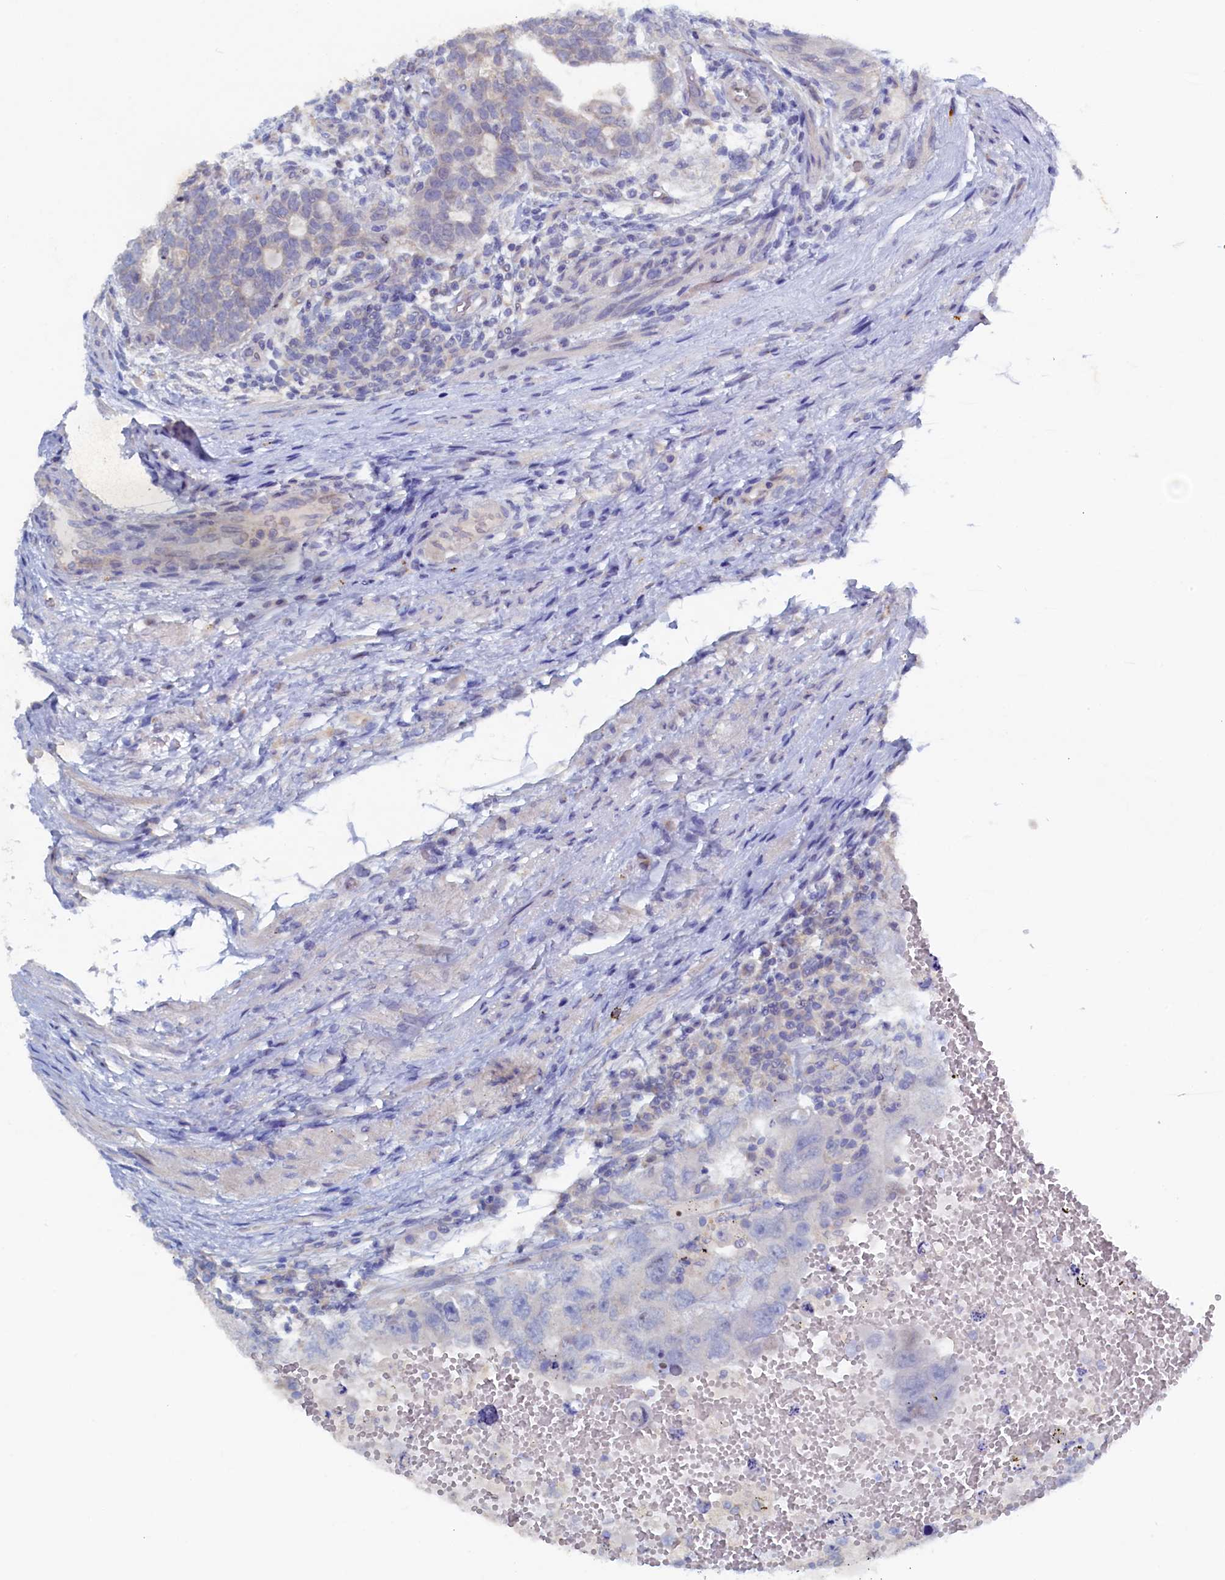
{"staining": {"intensity": "negative", "quantity": "none", "location": "none"}, "tissue": "testis cancer", "cell_type": "Tumor cells", "image_type": "cancer", "snomed": [{"axis": "morphology", "description": "Carcinoma, Embryonal, NOS"}, {"axis": "topography", "description": "Testis"}], "caption": "Immunohistochemistry (IHC) photomicrograph of neoplastic tissue: human testis cancer stained with DAB reveals no significant protein expression in tumor cells. (IHC, brightfield microscopy, high magnification).", "gene": "CBLIF", "patient": {"sex": "male", "age": 26}}